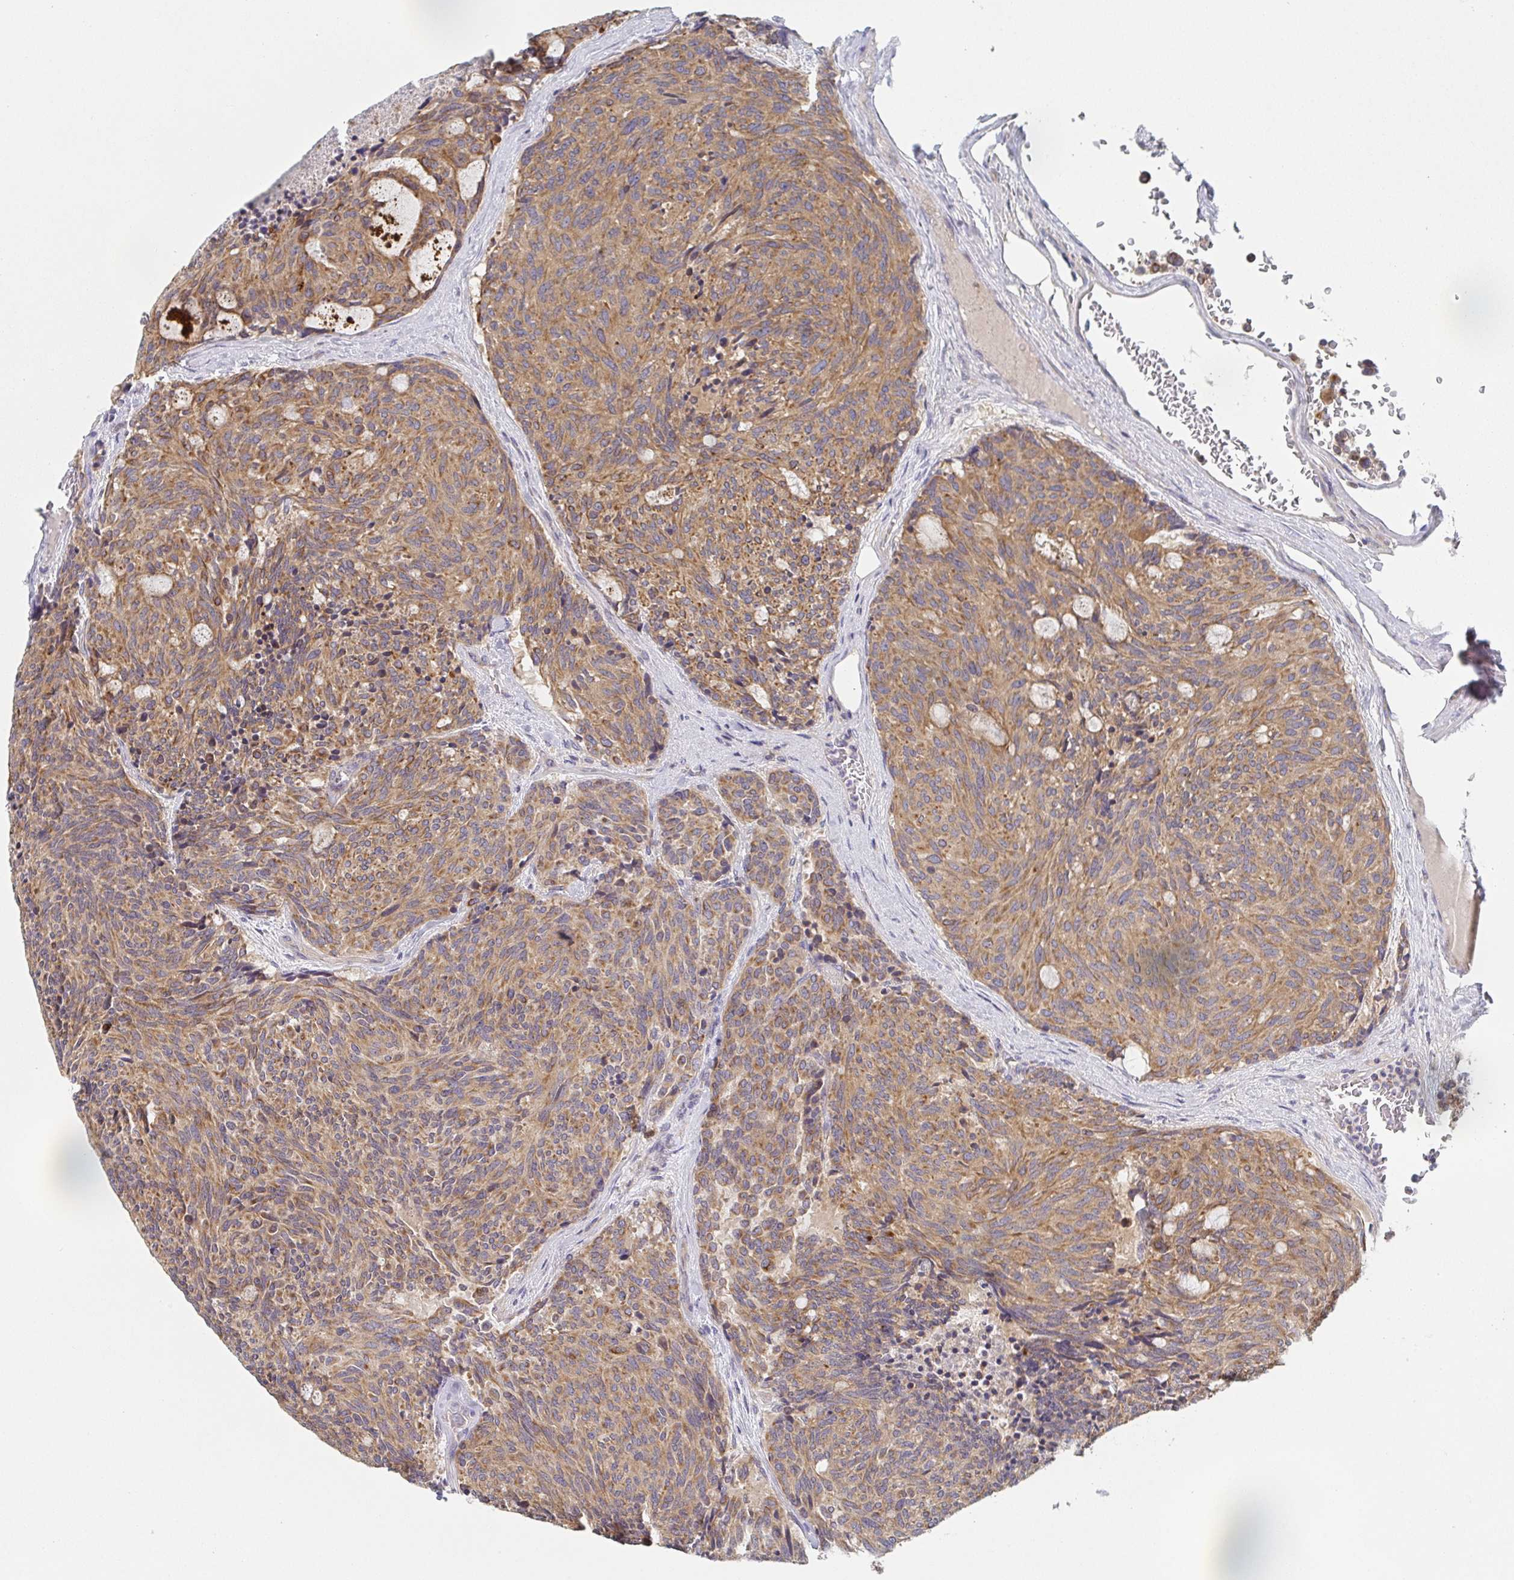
{"staining": {"intensity": "moderate", "quantity": ">75%", "location": "cytoplasmic/membranous"}, "tissue": "carcinoid", "cell_type": "Tumor cells", "image_type": "cancer", "snomed": [{"axis": "morphology", "description": "Carcinoid, malignant, NOS"}, {"axis": "topography", "description": "Pancreas"}], "caption": "Tumor cells show medium levels of moderate cytoplasmic/membranous expression in approximately >75% of cells in carcinoid (malignant).", "gene": "TUFT1", "patient": {"sex": "female", "age": 54}}